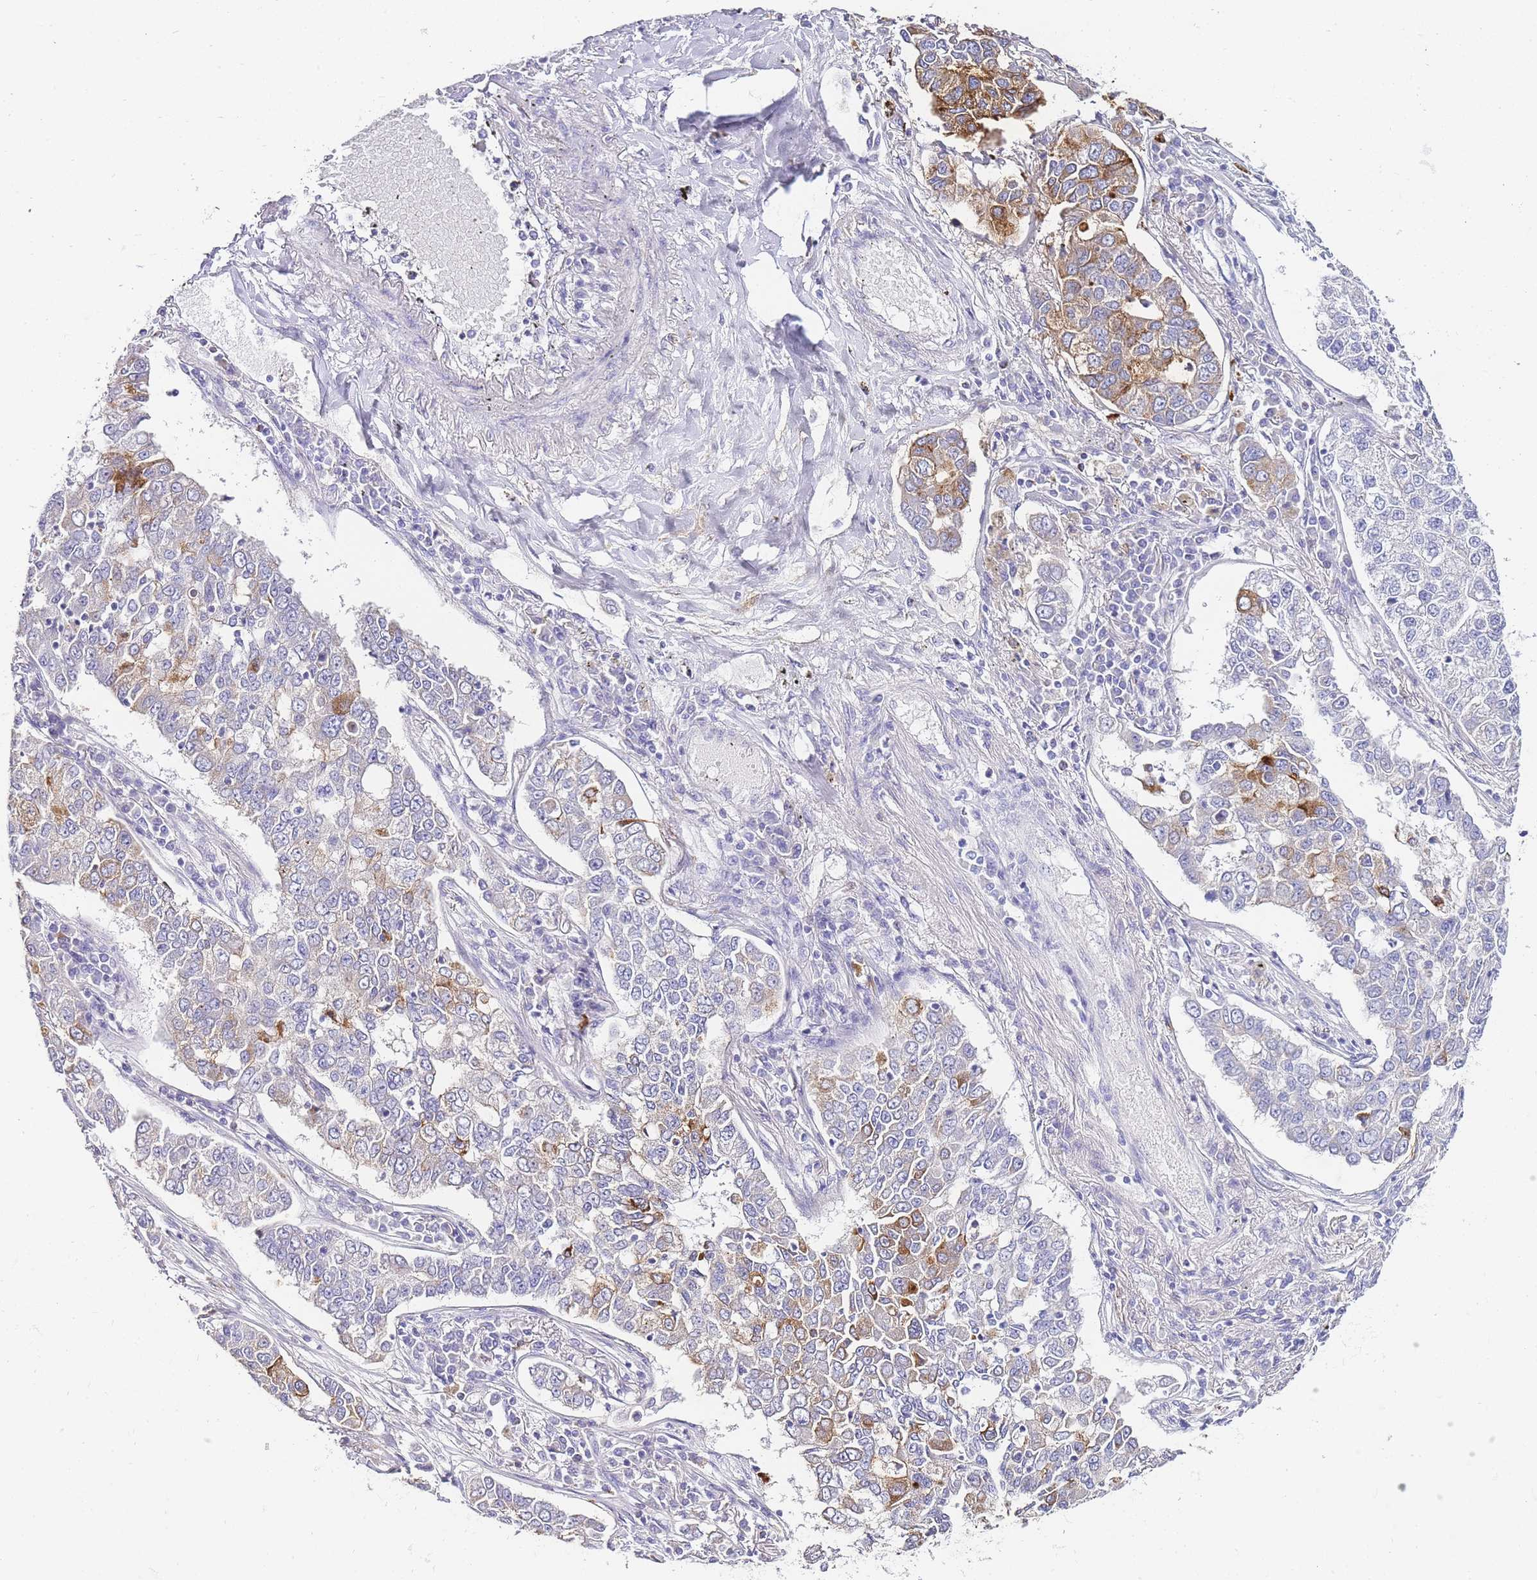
{"staining": {"intensity": "moderate", "quantity": "<25%", "location": "cytoplasmic/membranous"}, "tissue": "lung cancer", "cell_type": "Tumor cells", "image_type": "cancer", "snomed": [{"axis": "morphology", "description": "Adenocarcinoma, NOS"}, {"axis": "topography", "description": "Lung"}], "caption": "Immunohistochemistry (IHC) of human lung cancer displays low levels of moderate cytoplasmic/membranous positivity in about <25% of tumor cells.", "gene": "DPP4", "patient": {"sex": "male", "age": 49}}